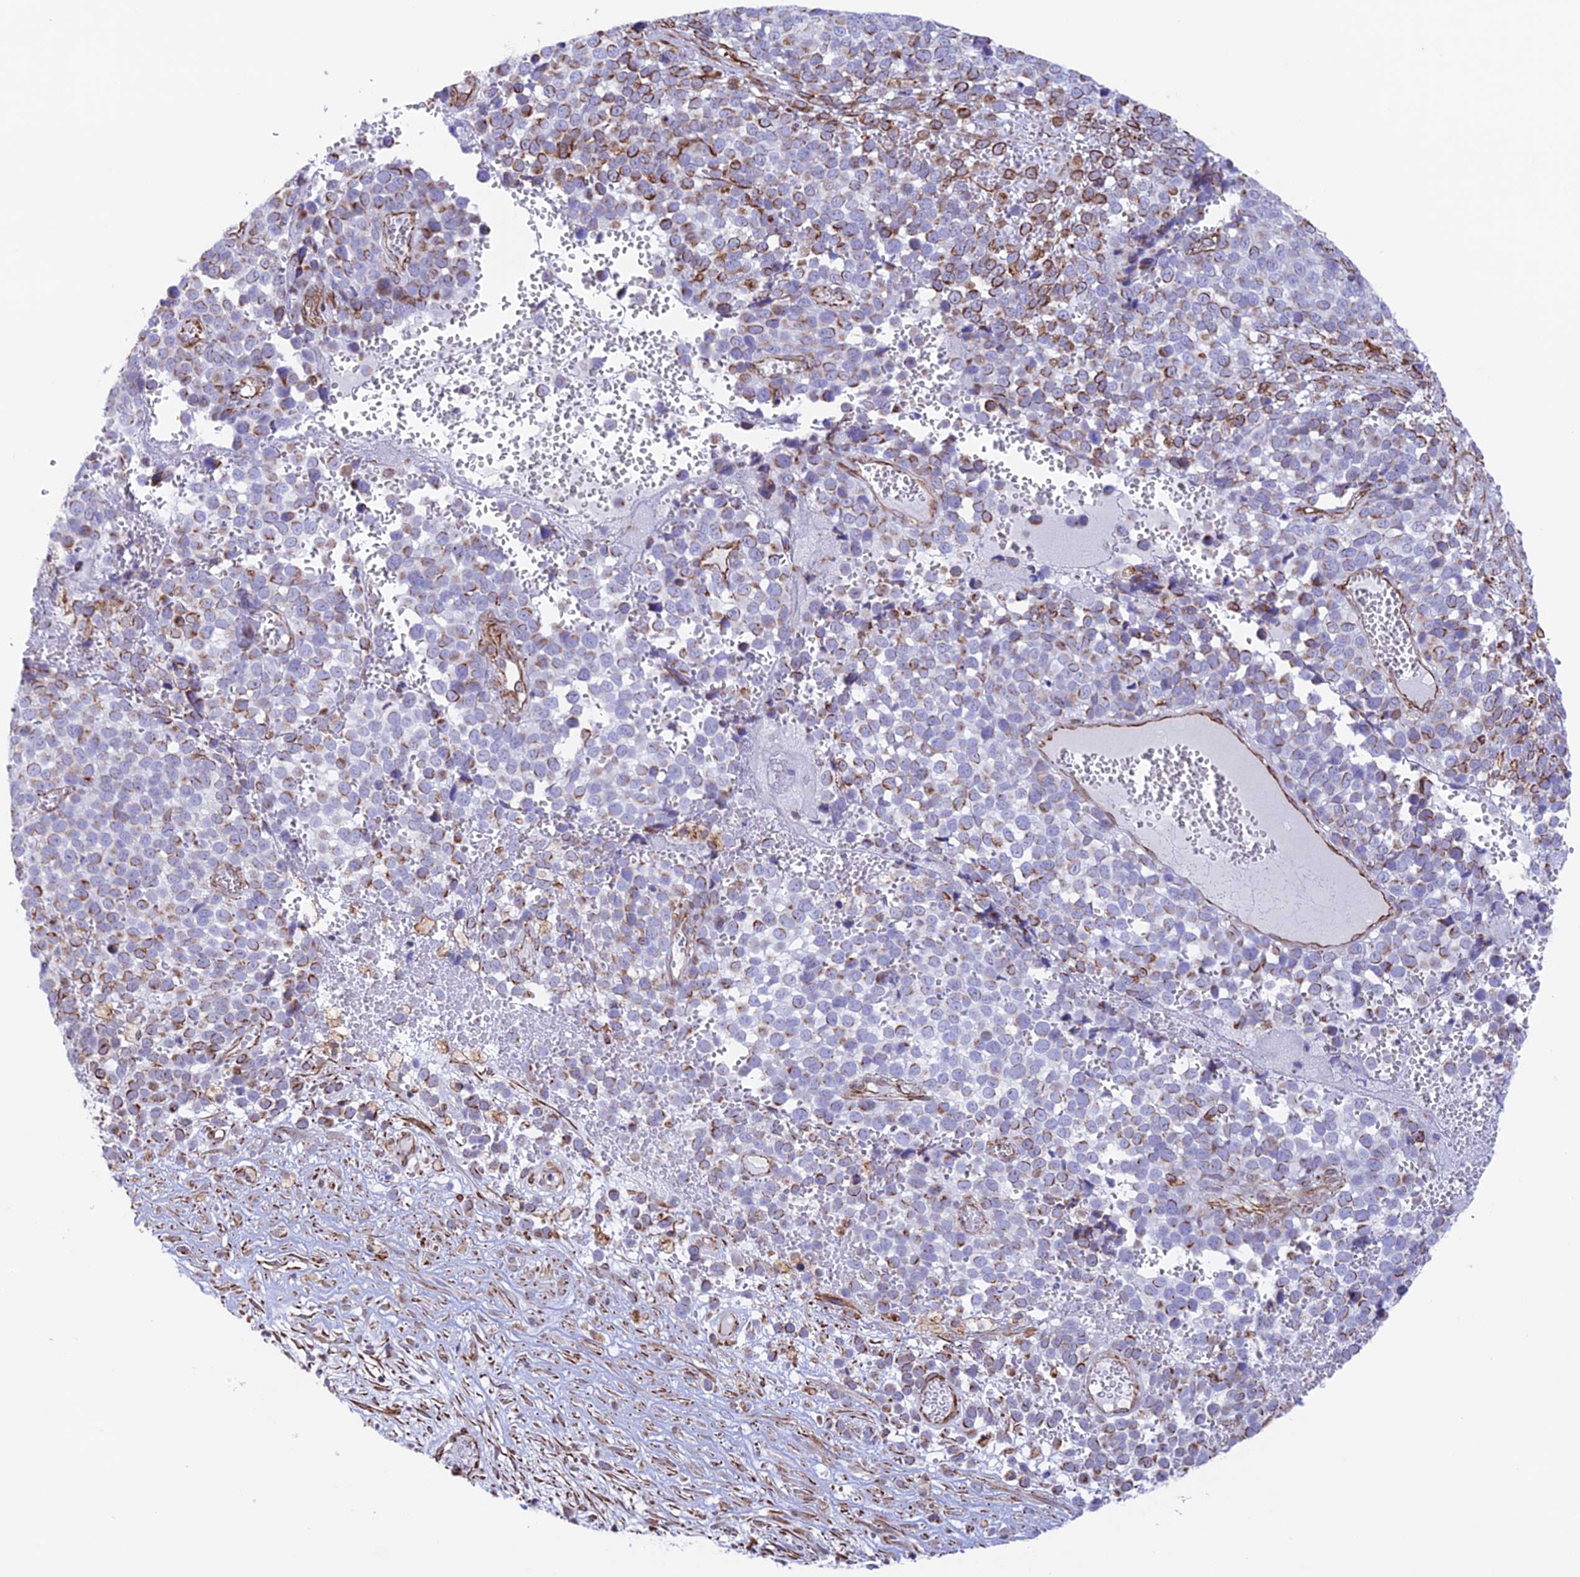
{"staining": {"intensity": "moderate", "quantity": "<25%", "location": "cytoplasmic/membranous"}, "tissue": "melanoma", "cell_type": "Tumor cells", "image_type": "cancer", "snomed": [{"axis": "morphology", "description": "Malignant melanoma, NOS"}, {"axis": "topography", "description": "Nose, NOS"}], "caption": "Immunohistochemistry (IHC) image of neoplastic tissue: melanoma stained using immunohistochemistry shows low levels of moderate protein expression localized specifically in the cytoplasmic/membranous of tumor cells, appearing as a cytoplasmic/membranous brown color.", "gene": "ZNF652", "patient": {"sex": "female", "age": 48}}